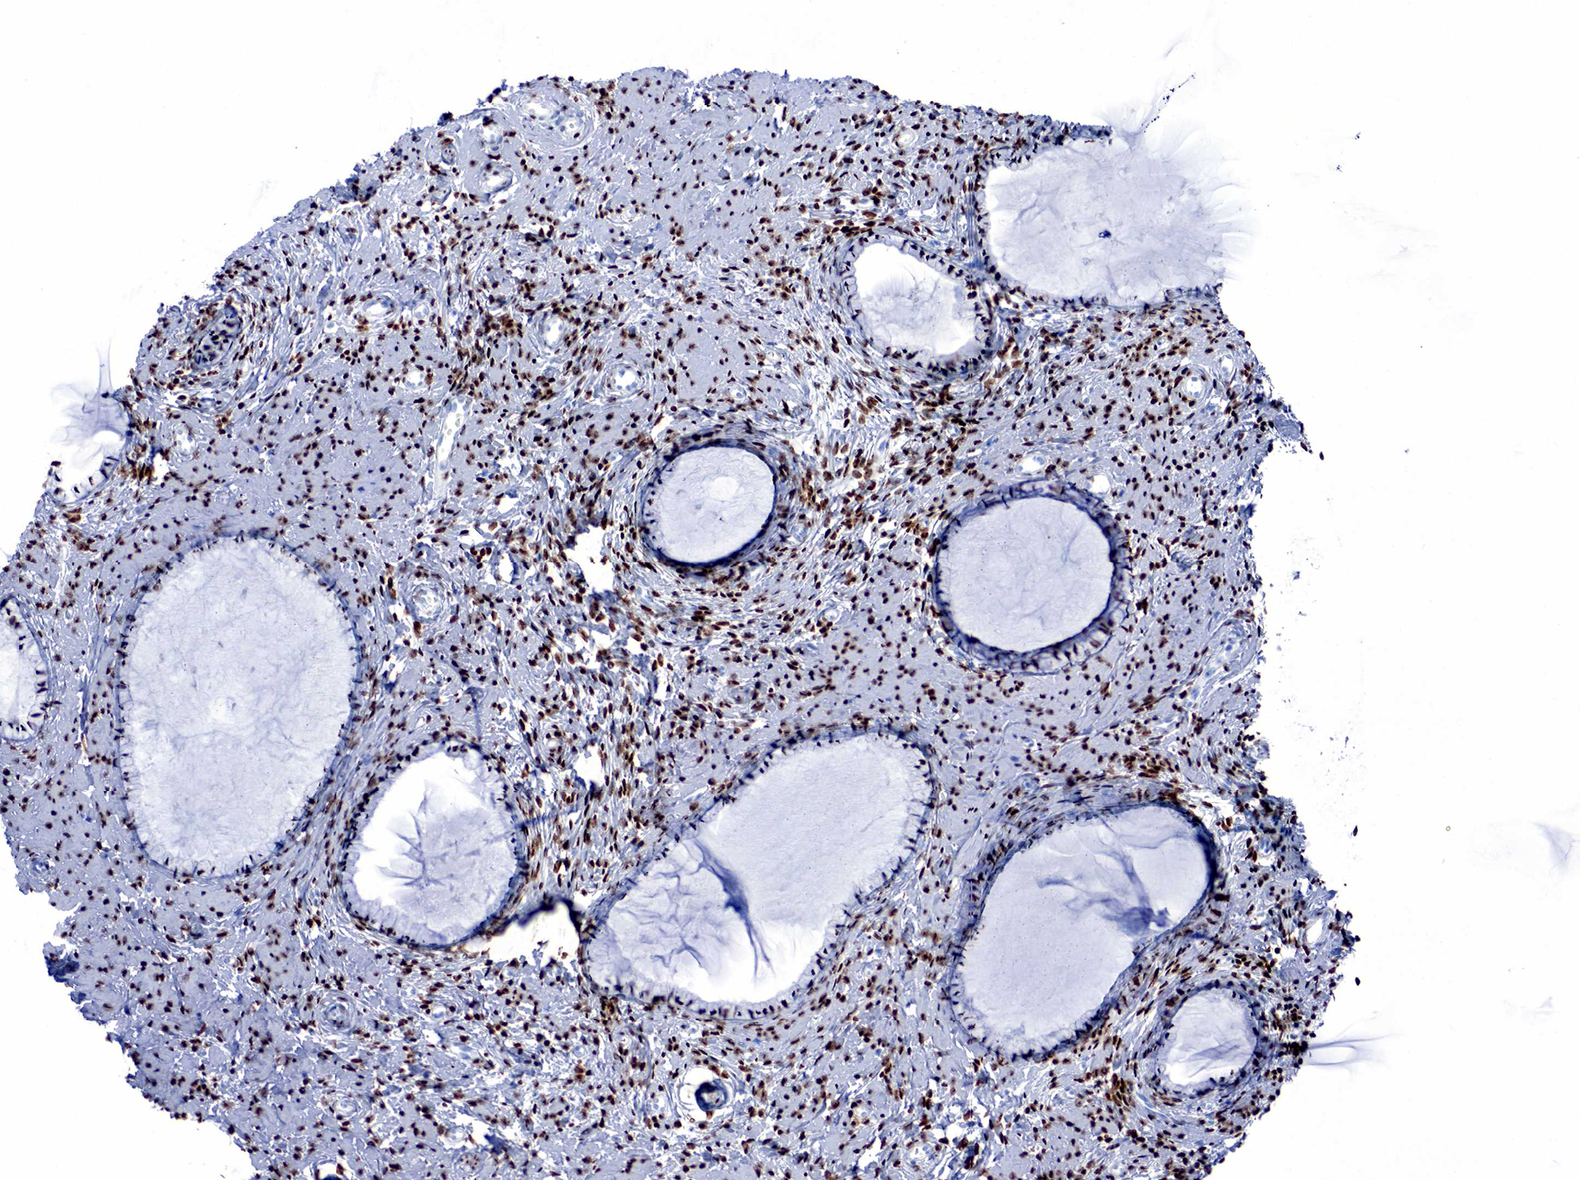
{"staining": {"intensity": "strong", "quantity": ">75%", "location": "nuclear"}, "tissue": "cervix", "cell_type": "Glandular cells", "image_type": "normal", "snomed": [{"axis": "morphology", "description": "Normal tissue, NOS"}, {"axis": "topography", "description": "Cervix"}], "caption": "Protein expression by IHC demonstrates strong nuclear staining in about >75% of glandular cells in normal cervix.", "gene": "ESR1", "patient": {"sex": "female", "age": 70}}